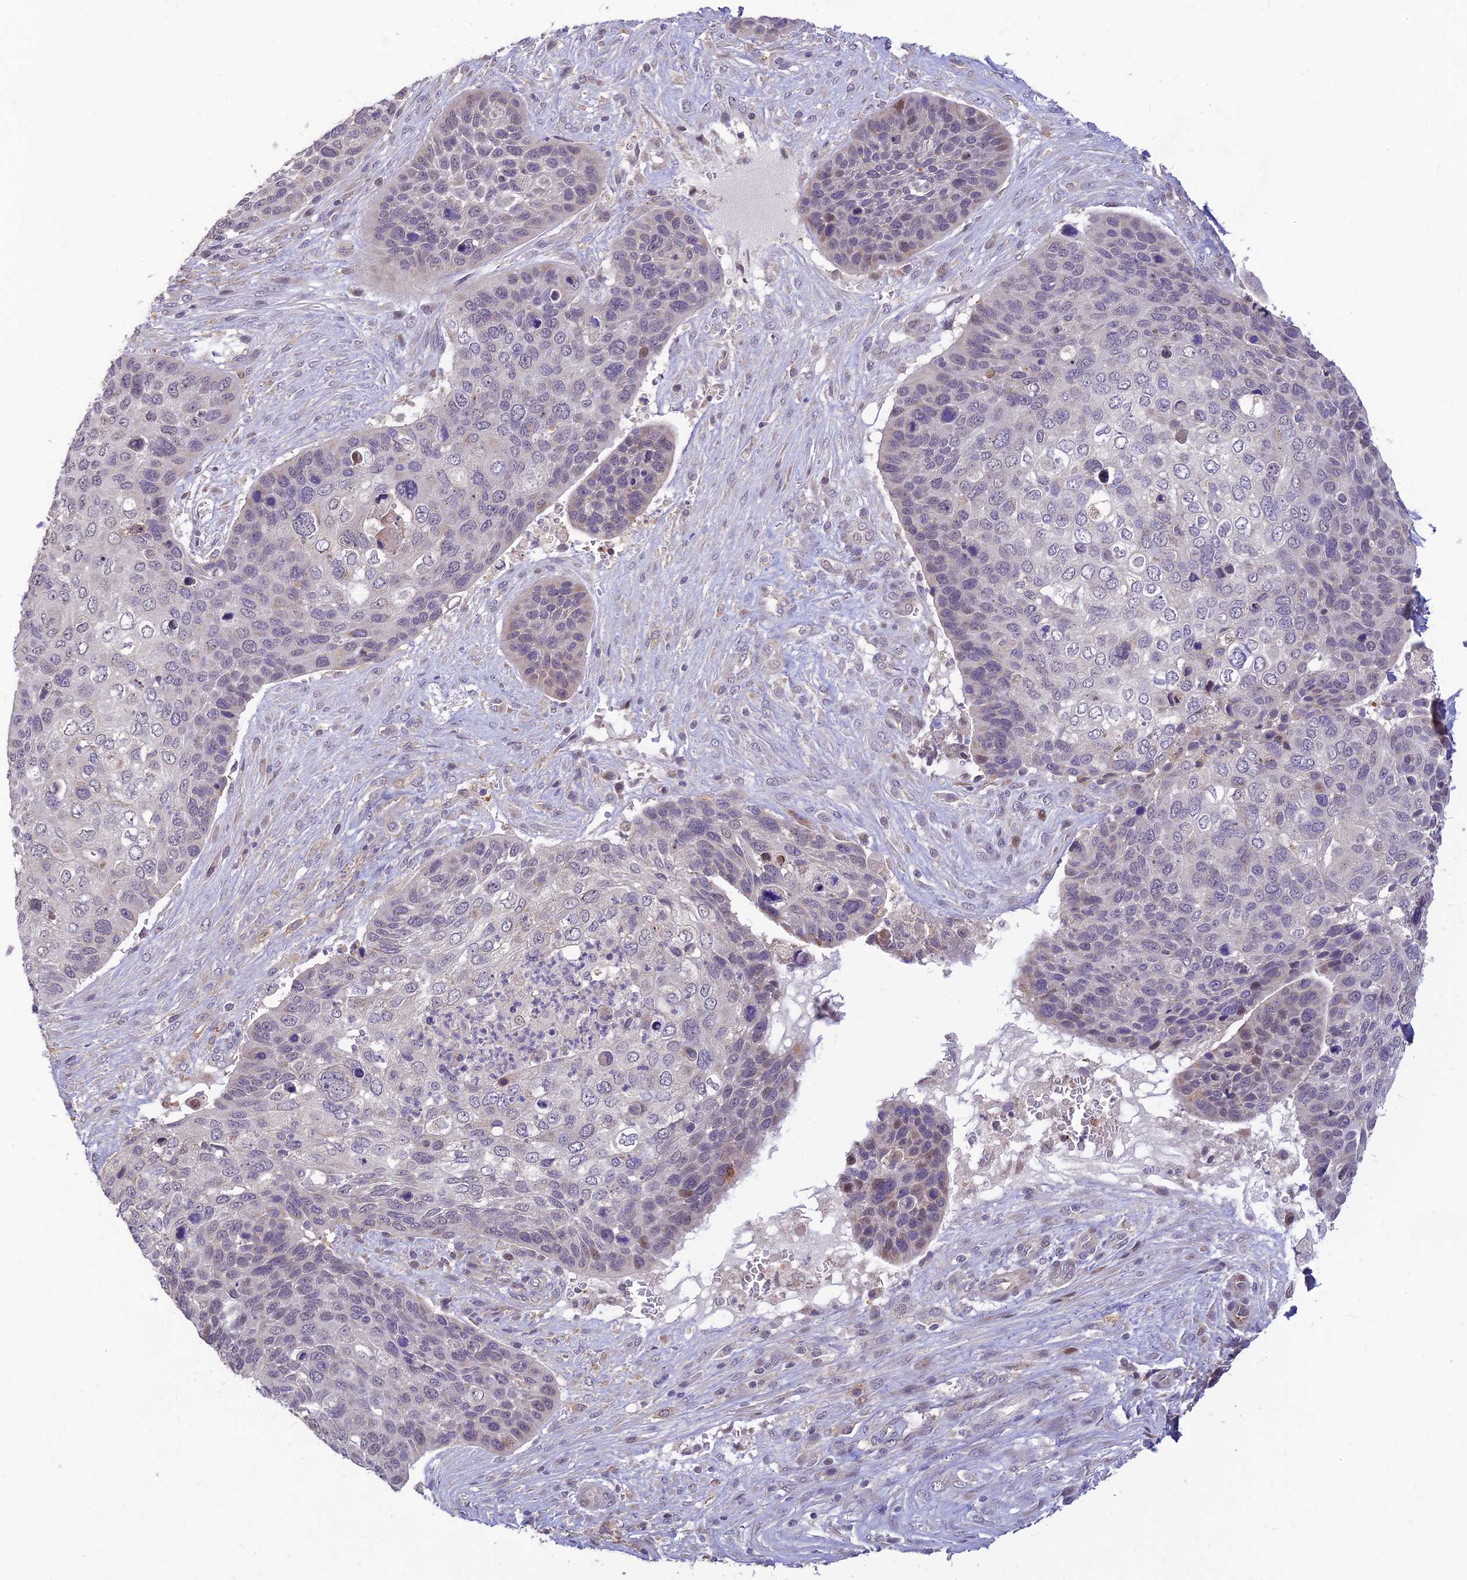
{"staining": {"intensity": "negative", "quantity": "none", "location": "none"}, "tissue": "skin cancer", "cell_type": "Tumor cells", "image_type": "cancer", "snomed": [{"axis": "morphology", "description": "Basal cell carcinoma"}, {"axis": "topography", "description": "Skin"}], "caption": "Photomicrograph shows no significant protein staining in tumor cells of basal cell carcinoma (skin).", "gene": "ASPDH", "patient": {"sex": "female", "age": 74}}